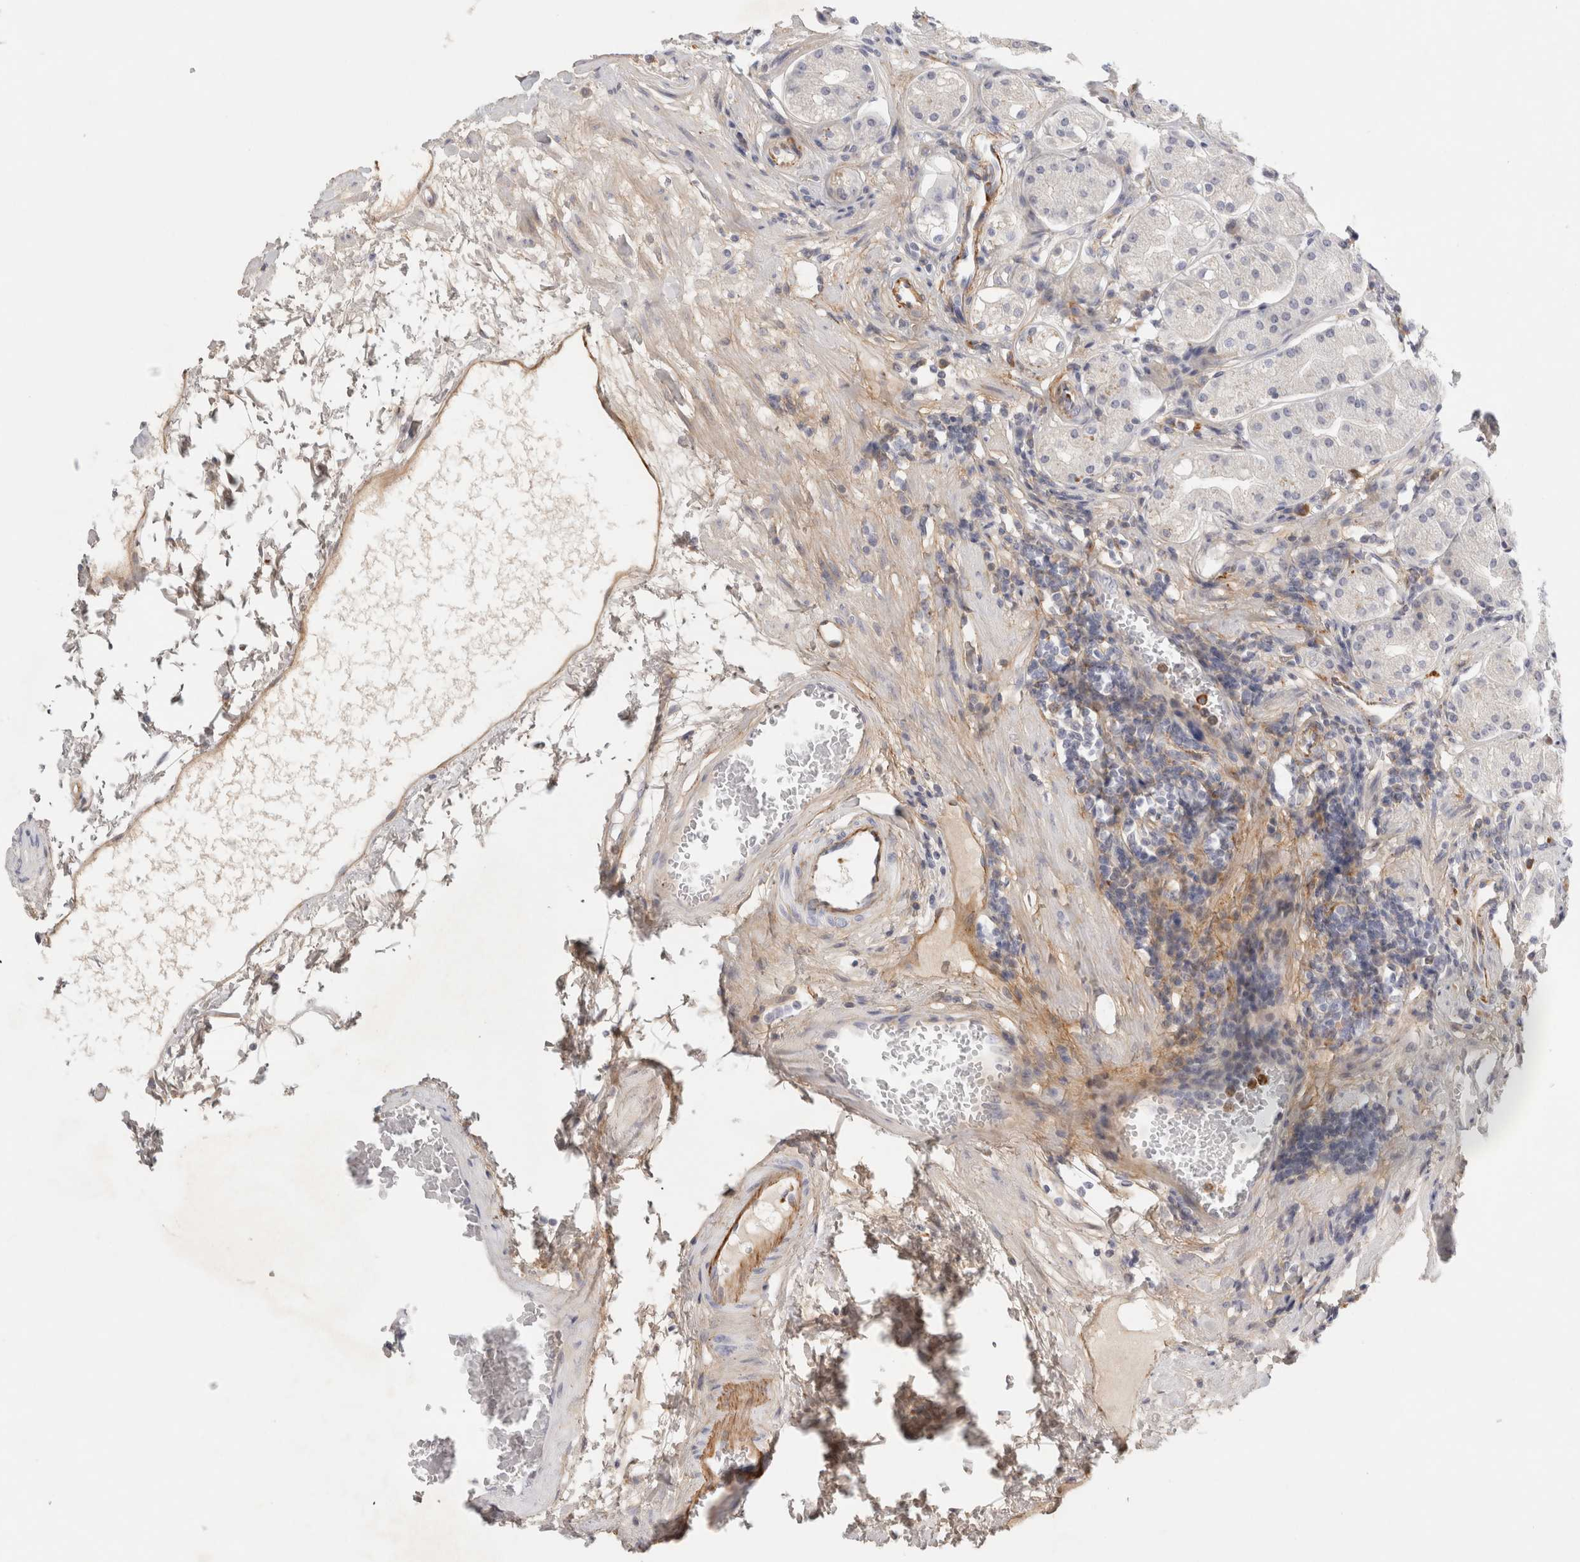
{"staining": {"intensity": "negative", "quantity": "none", "location": "none"}, "tissue": "stomach", "cell_type": "Glandular cells", "image_type": "normal", "snomed": [{"axis": "morphology", "description": "Normal tissue, NOS"}, {"axis": "topography", "description": "Stomach"}, {"axis": "topography", "description": "Stomach, lower"}], "caption": "The immunohistochemistry image has no significant expression in glandular cells of stomach.", "gene": "FGL2", "patient": {"sex": "female", "age": 56}}